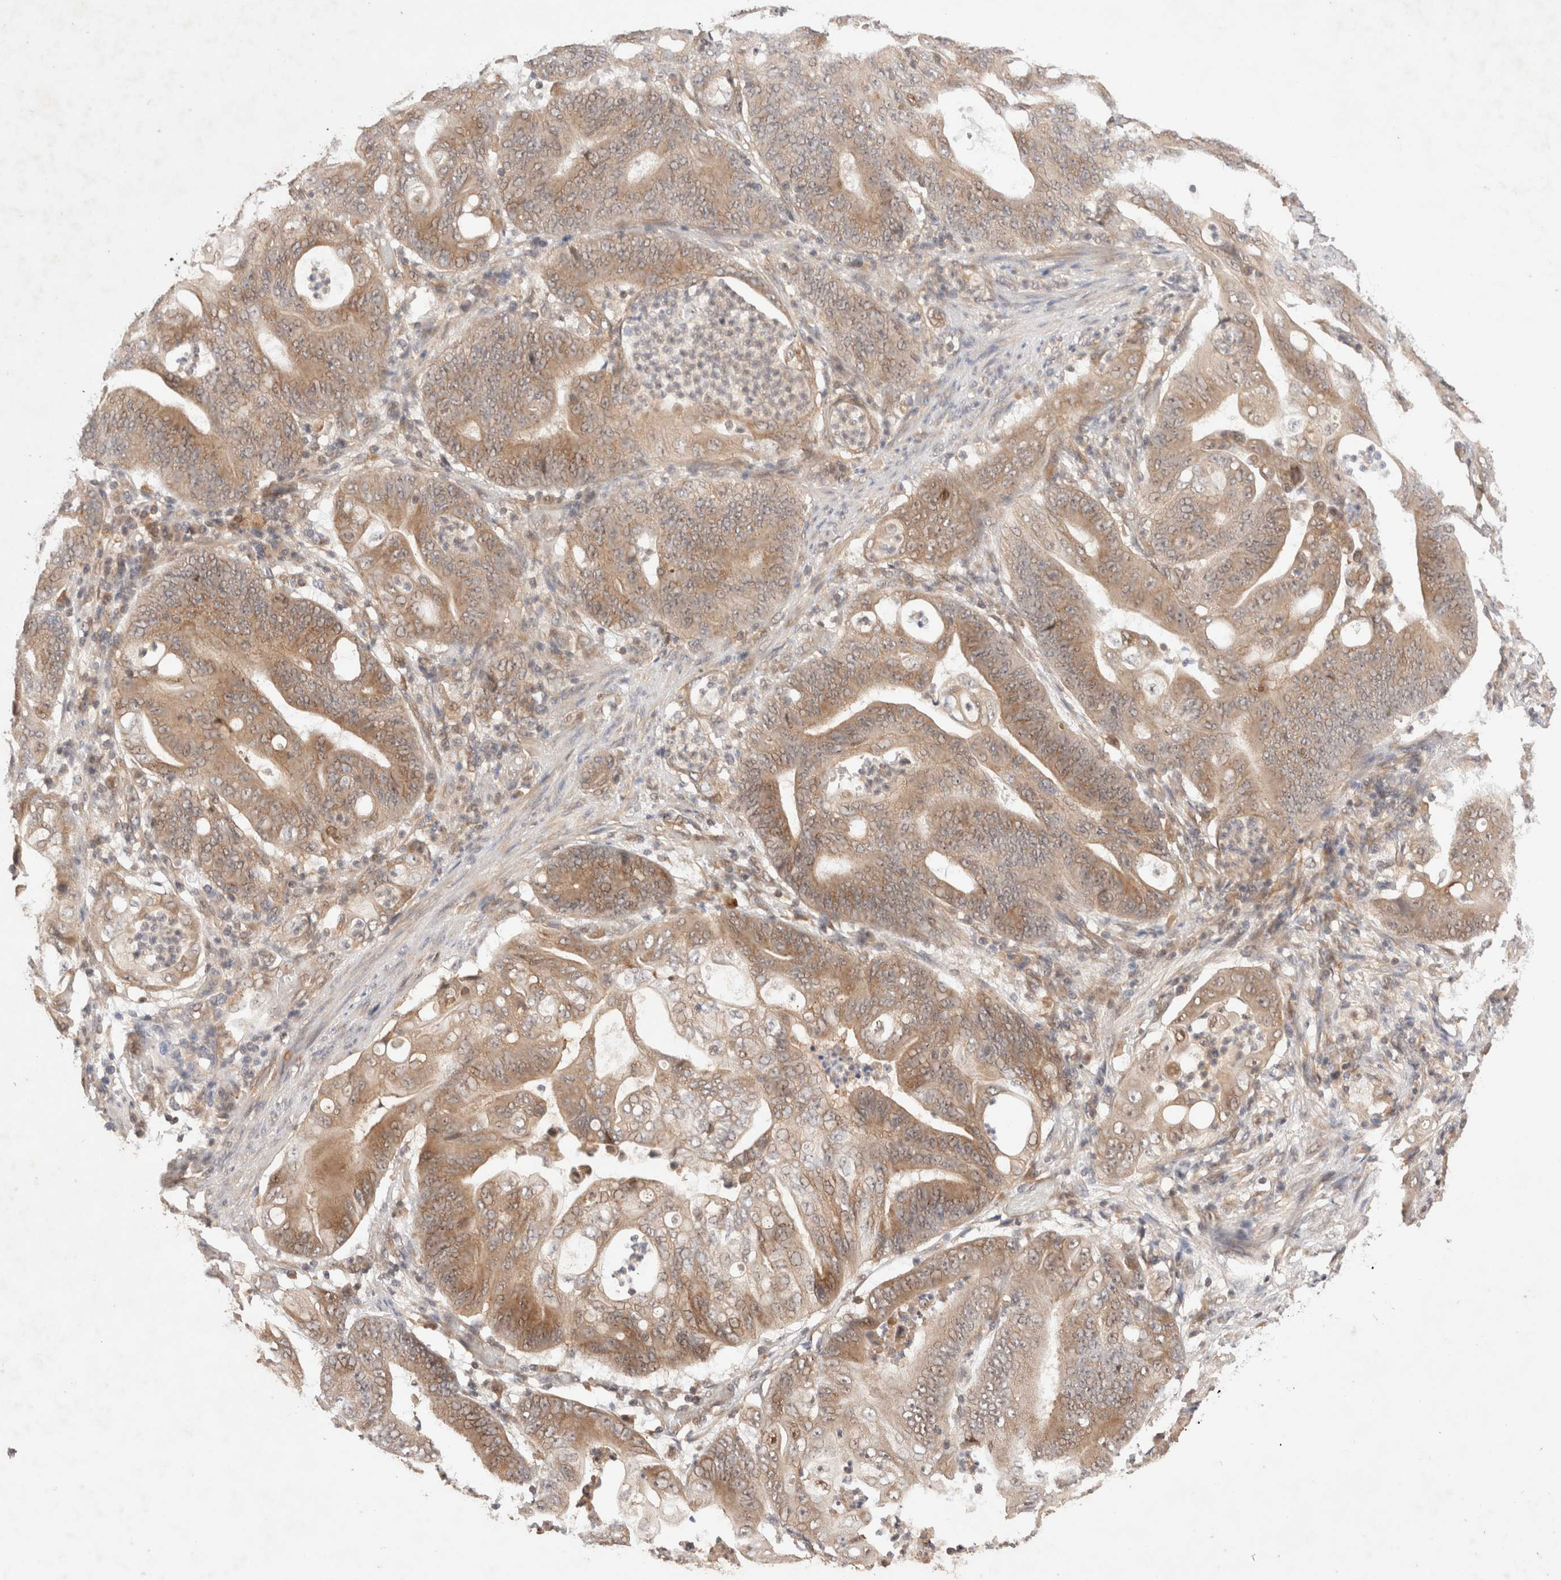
{"staining": {"intensity": "moderate", "quantity": ">75%", "location": "cytoplasmic/membranous"}, "tissue": "stomach cancer", "cell_type": "Tumor cells", "image_type": "cancer", "snomed": [{"axis": "morphology", "description": "Adenocarcinoma, NOS"}, {"axis": "topography", "description": "Stomach"}], "caption": "IHC micrograph of neoplastic tissue: stomach cancer (adenocarcinoma) stained using immunohistochemistry (IHC) shows medium levels of moderate protein expression localized specifically in the cytoplasmic/membranous of tumor cells, appearing as a cytoplasmic/membranous brown color.", "gene": "SIKE1", "patient": {"sex": "female", "age": 73}}